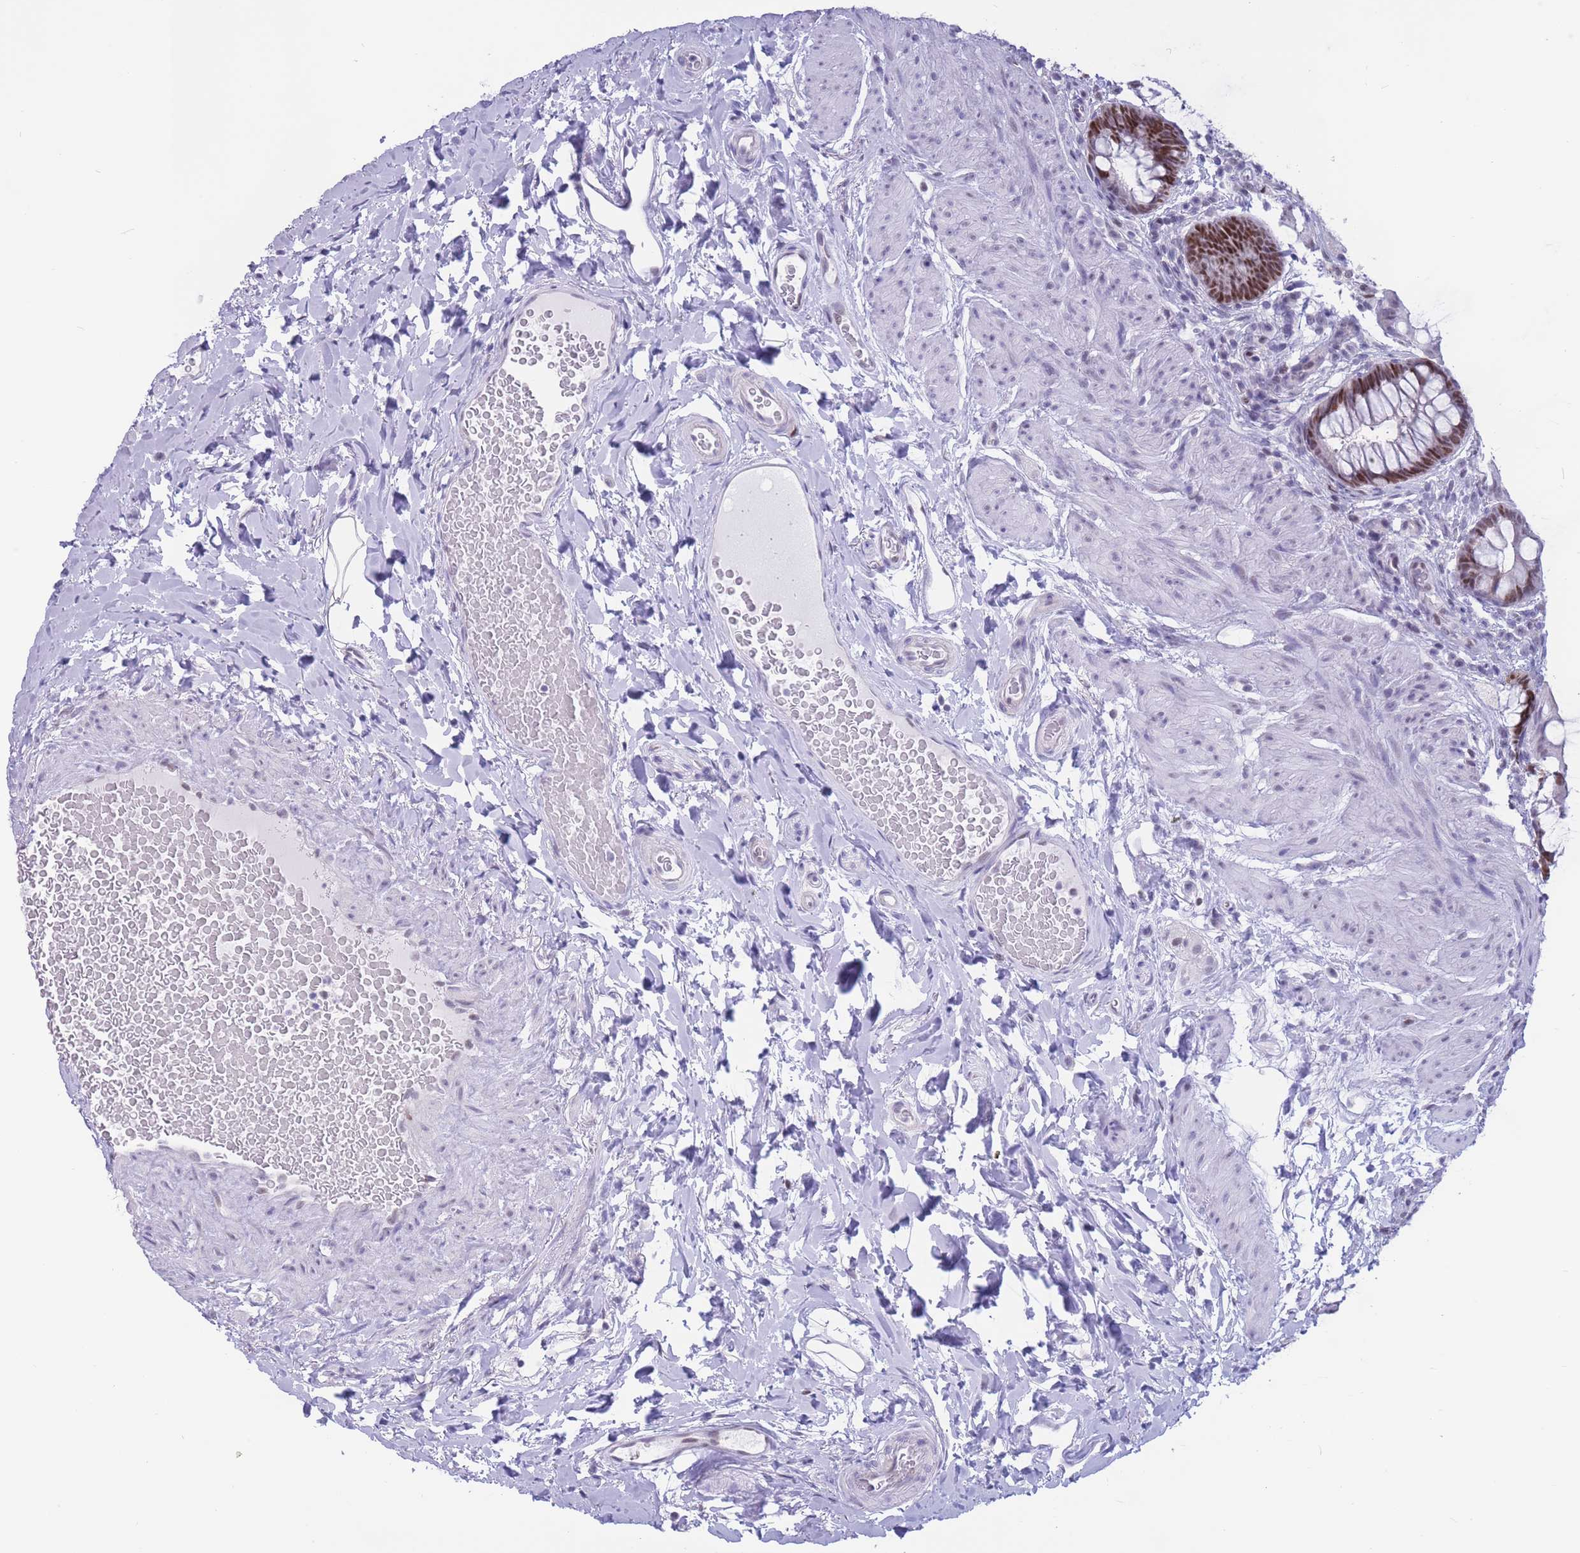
{"staining": {"intensity": "strong", "quantity": "25%-75%", "location": "nuclear"}, "tissue": "rectum", "cell_type": "Glandular cells", "image_type": "normal", "snomed": [{"axis": "morphology", "description": "Normal tissue, NOS"}, {"axis": "topography", "description": "Rectum"}, {"axis": "topography", "description": "Peripheral nerve tissue"}], "caption": "A brown stain highlights strong nuclear staining of a protein in glandular cells of normal rectum.", "gene": "NASP", "patient": {"sex": "female", "age": 69}}